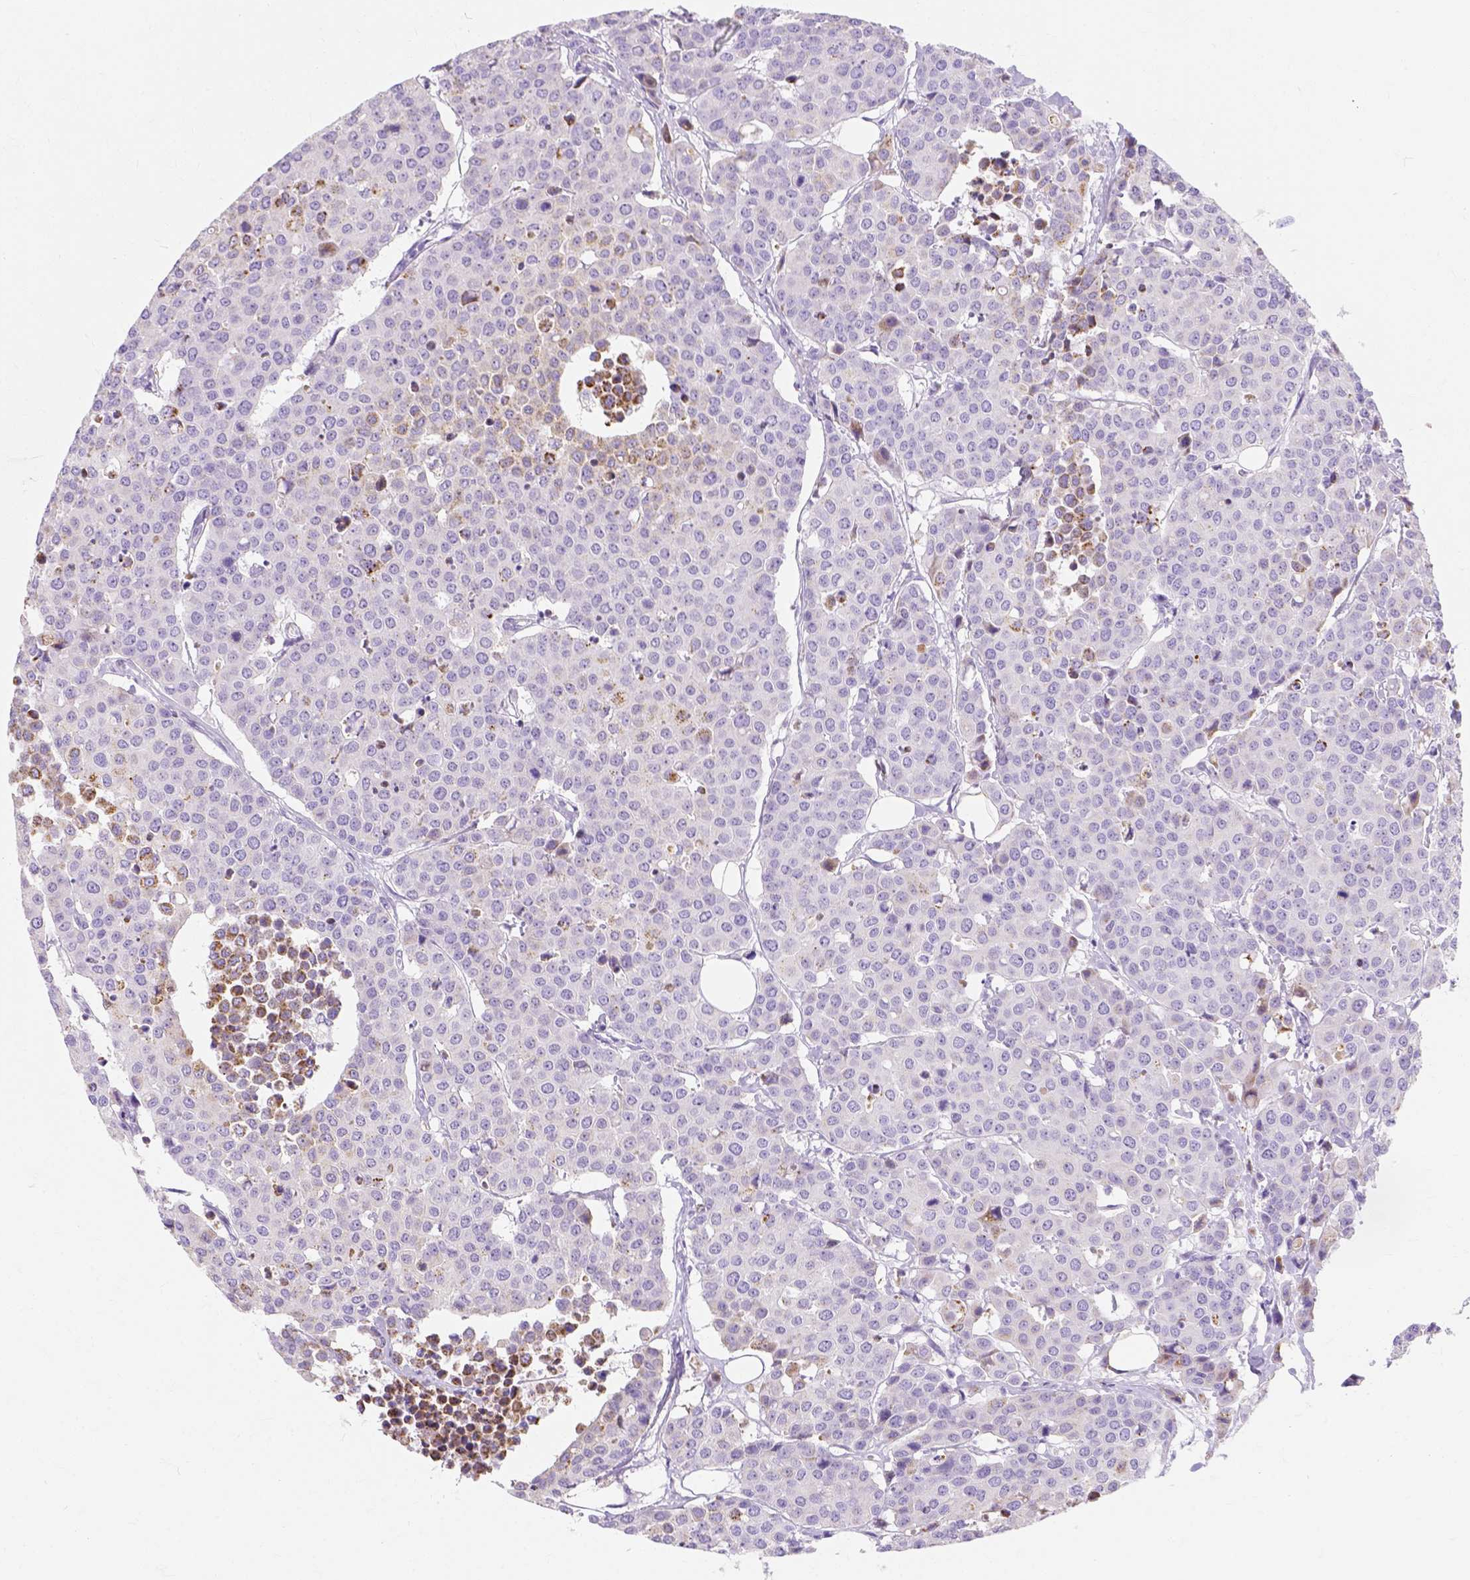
{"staining": {"intensity": "weak", "quantity": "<25%", "location": "cytoplasmic/membranous"}, "tissue": "carcinoid", "cell_type": "Tumor cells", "image_type": "cancer", "snomed": [{"axis": "morphology", "description": "Carcinoid, malignant, NOS"}, {"axis": "topography", "description": "Colon"}], "caption": "IHC photomicrograph of human carcinoid (malignant) stained for a protein (brown), which displays no positivity in tumor cells.", "gene": "MYH15", "patient": {"sex": "male", "age": 81}}